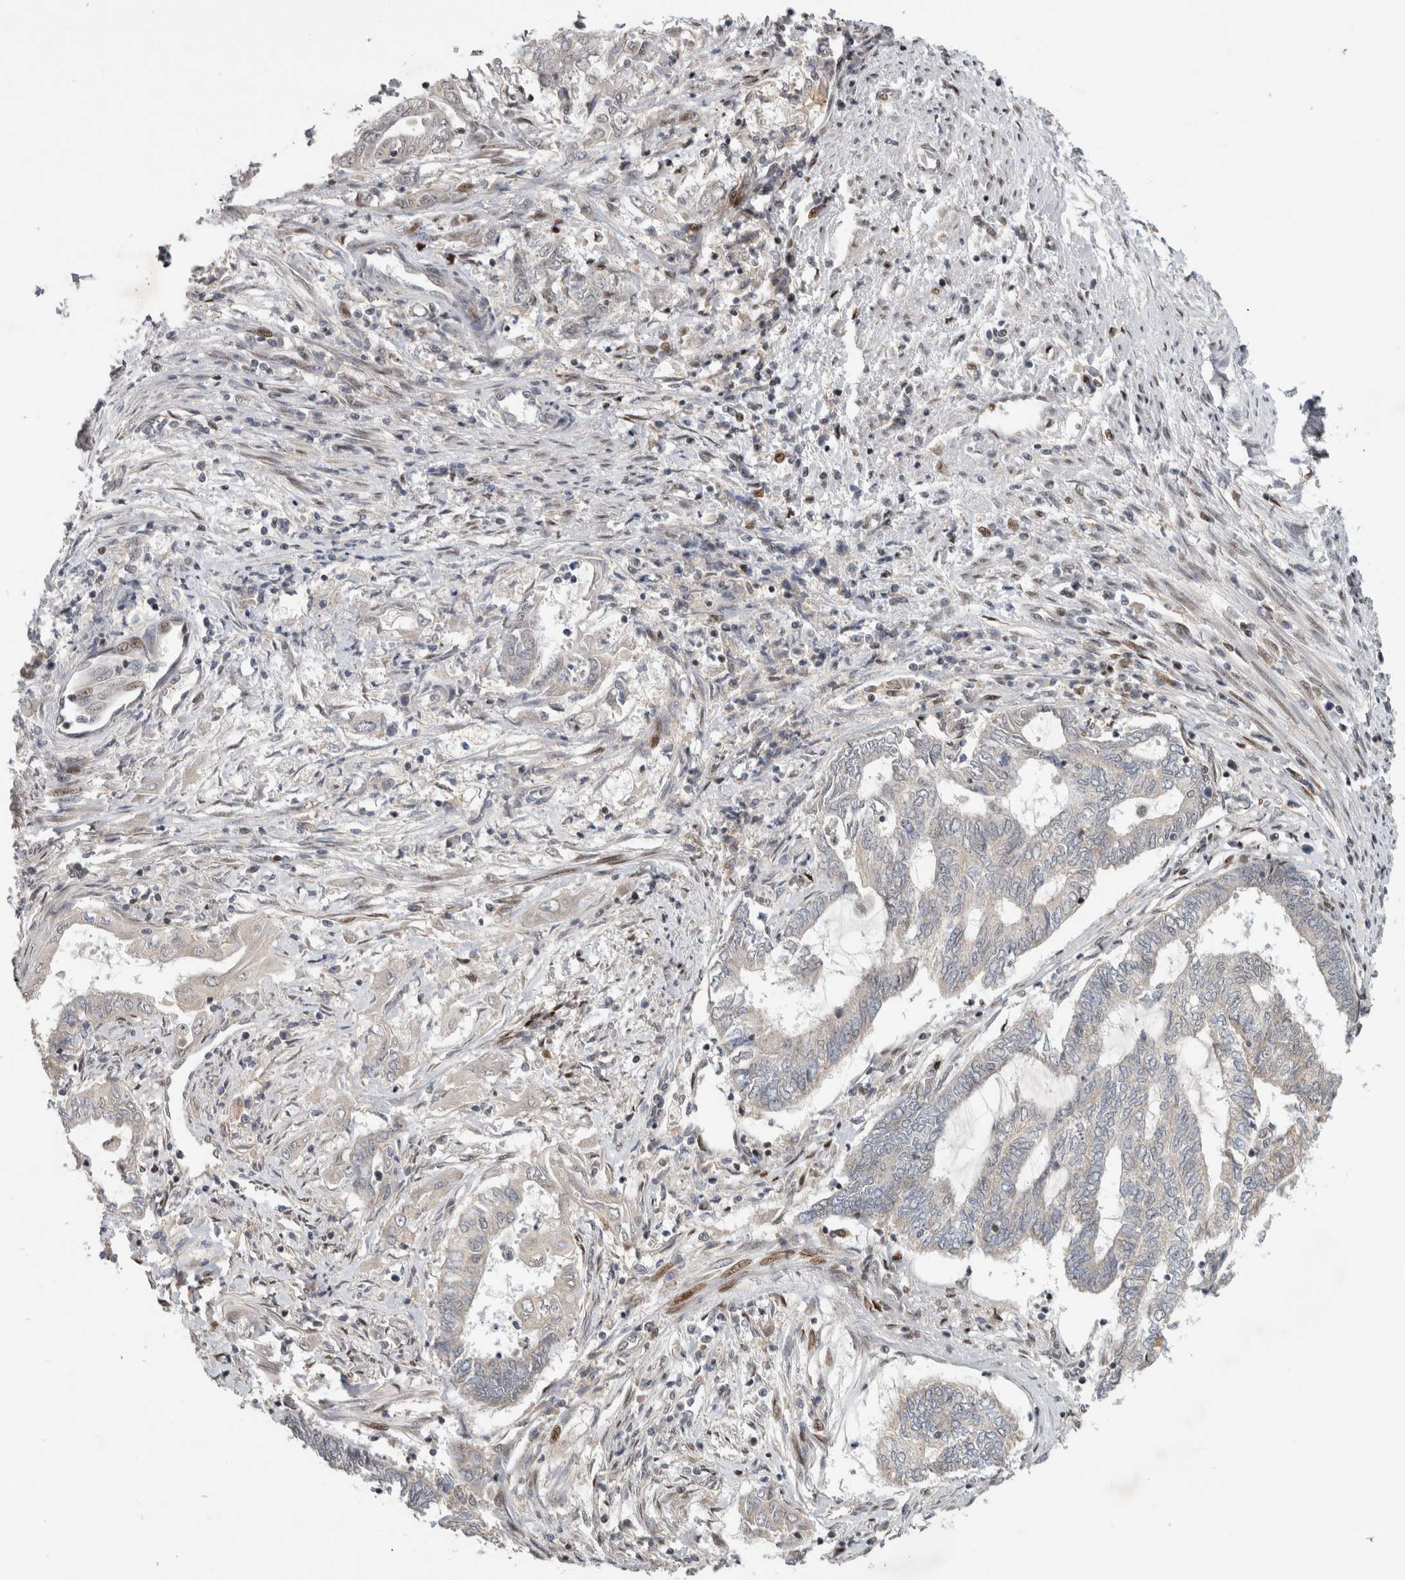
{"staining": {"intensity": "negative", "quantity": "none", "location": "none"}, "tissue": "endometrial cancer", "cell_type": "Tumor cells", "image_type": "cancer", "snomed": [{"axis": "morphology", "description": "Adenocarcinoma, NOS"}, {"axis": "topography", "description": "Uterus"}, {"axis": "topography", "description": "Endometrium"}], "caption": "Tumor cells show no significant expression in endometrial cancer (adenocarcinoma).", "gene": "C8orf58", "patient": {"sex": "female", "age": 70}}